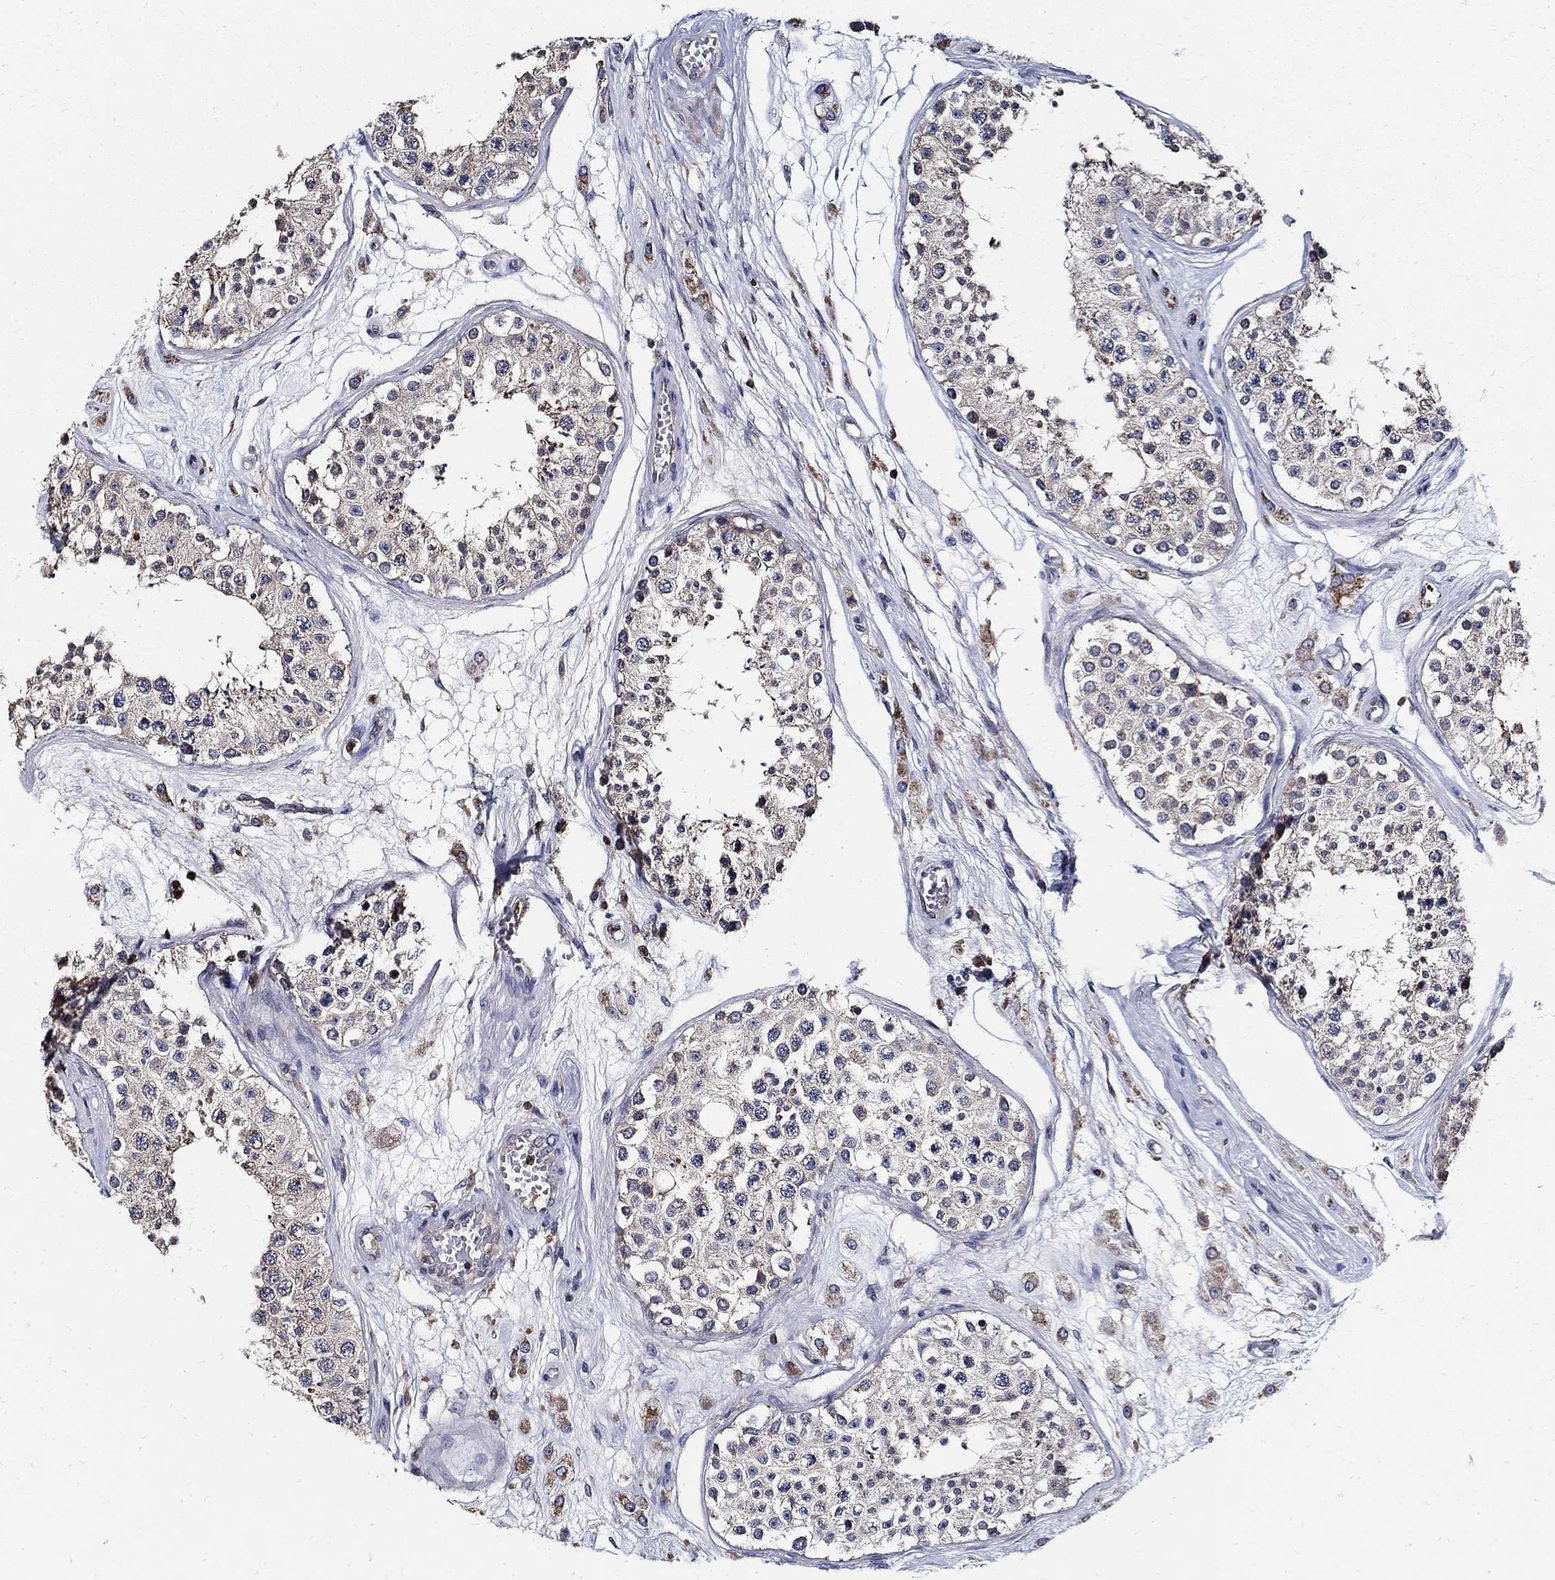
{"staining": {"intensity": "moderate", "quantity": "<25%", "location": "cytoplasmic/membranous,nuclear"}, "tissue": "testis", "cell_type": "Cells in seminiferous ducts", "image_type": "normal", "snomed": [{"axis": "morphology", "description": "Normal tissue, NOS"}, {"axis": "topography", "description": "Testis"}], "caption": "This photomicrograph shows unremarkable testis stained with IHC to label a protein in brown. The cytoplasmic/membranous,nuclear of cells in seminiferous ducts show moderate positivity for the protein. Nuclei are counter-stained blue.", "gene": "AGAP2", "patient": {"sex": "male", "age": 25}}